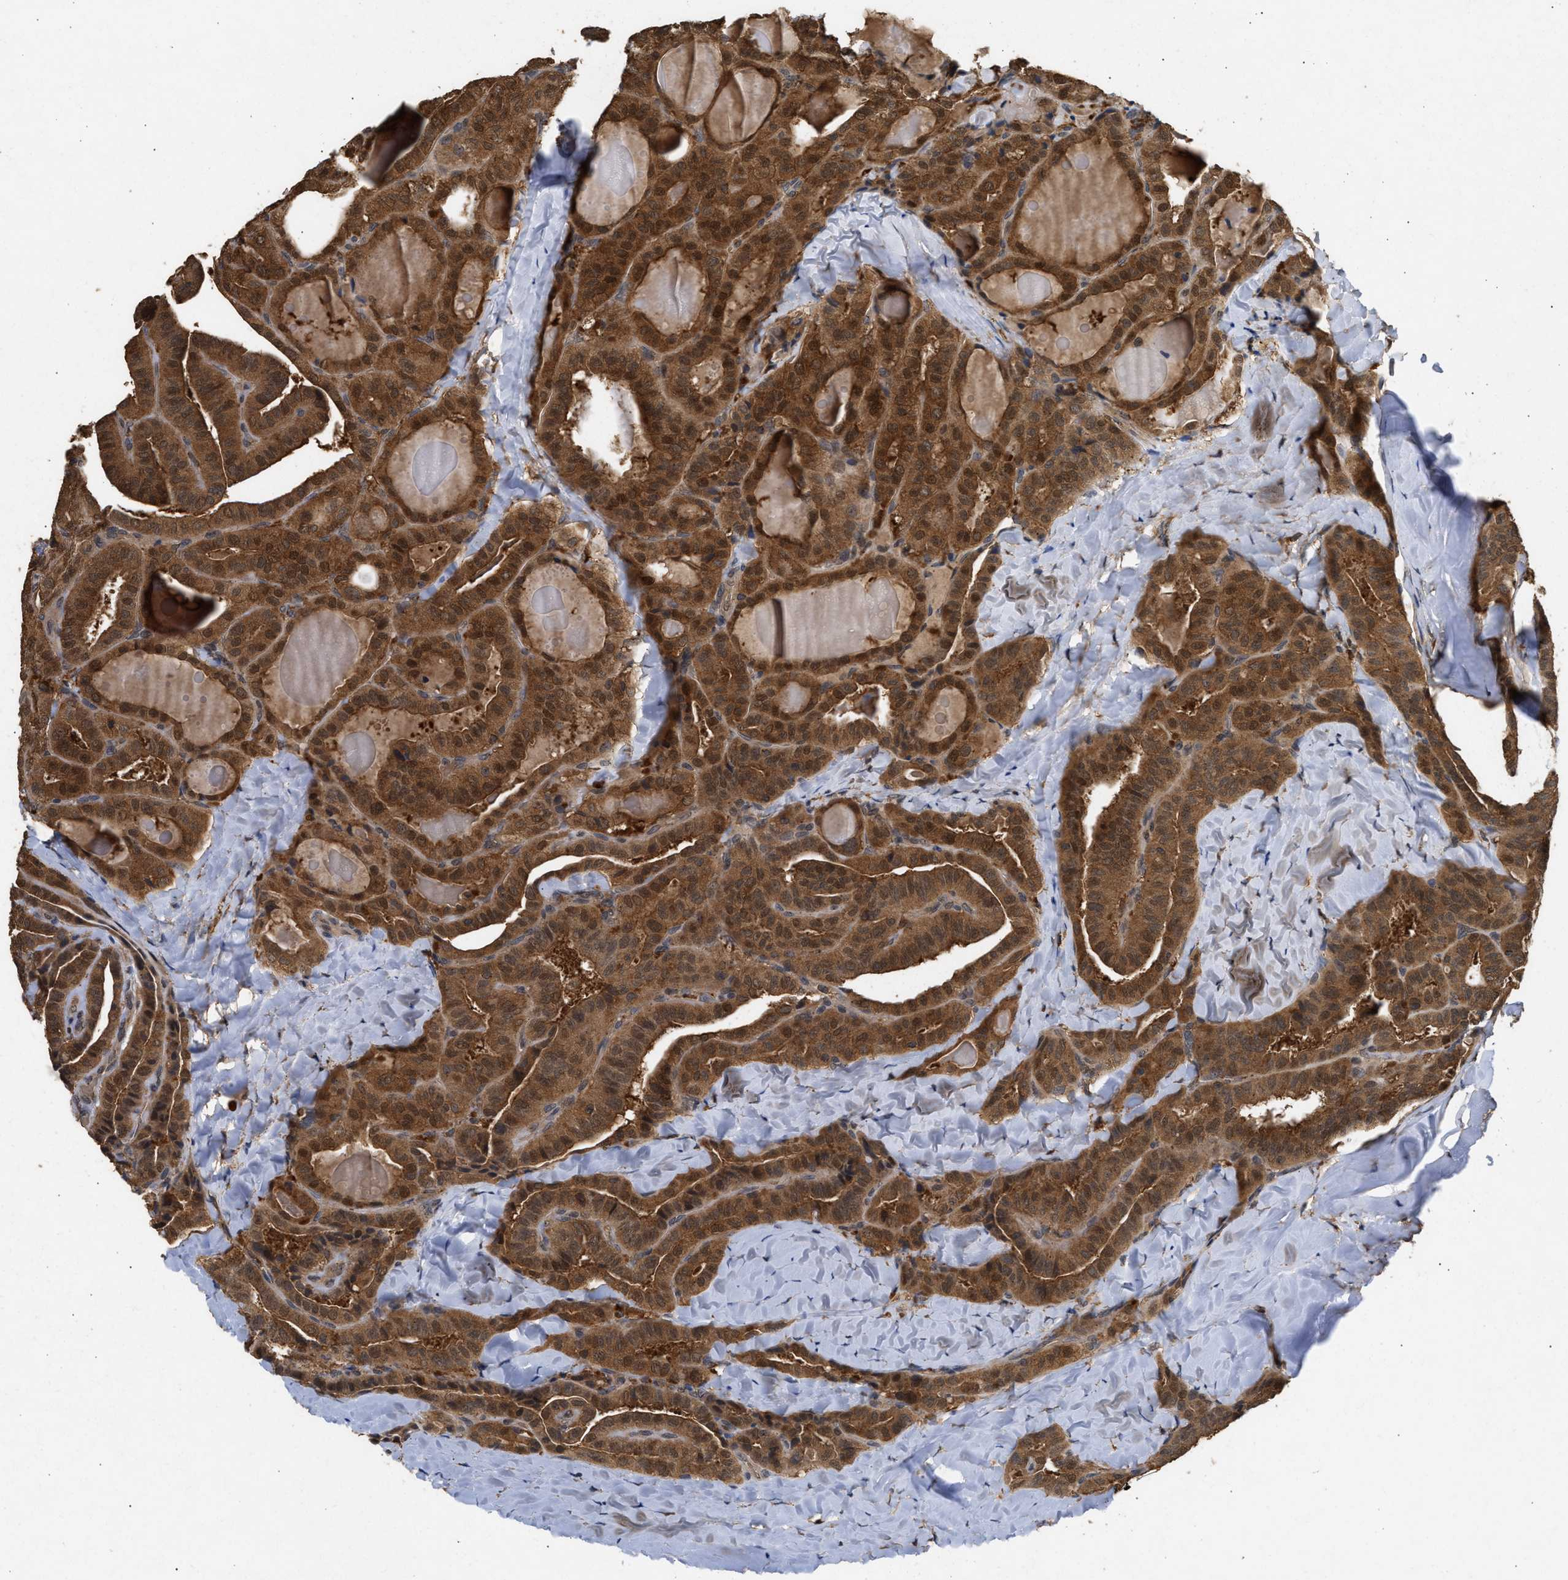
{"staining": {"intensity": "strong", "quantity": ">75%", "location": "cytoplasmic/membranous,nuclear"}, "tissue": "thyroid cancer", "cell_type": "Tumor cells", "image_type": "cancer", "snomed": [{"axis": "morphology", "description": "Papillary adenocarcinoma, NOS"}, {"axis": "topography", "description": "Thyroid gland"}], "caption": "Immunohistochemistry (DAB) staining of human thyroid cancer (papillary adenocarcinoma) reveals strong cytoplasmic/membranous and nuclear protein positivity in about >75% of tumor cells. (DAB (3,3'-diaminobenzidine) = brown stain, brightfield microscopy at high magnification).", "gene": "FITM1", "patient": {"sex": "male", "age": 77}}